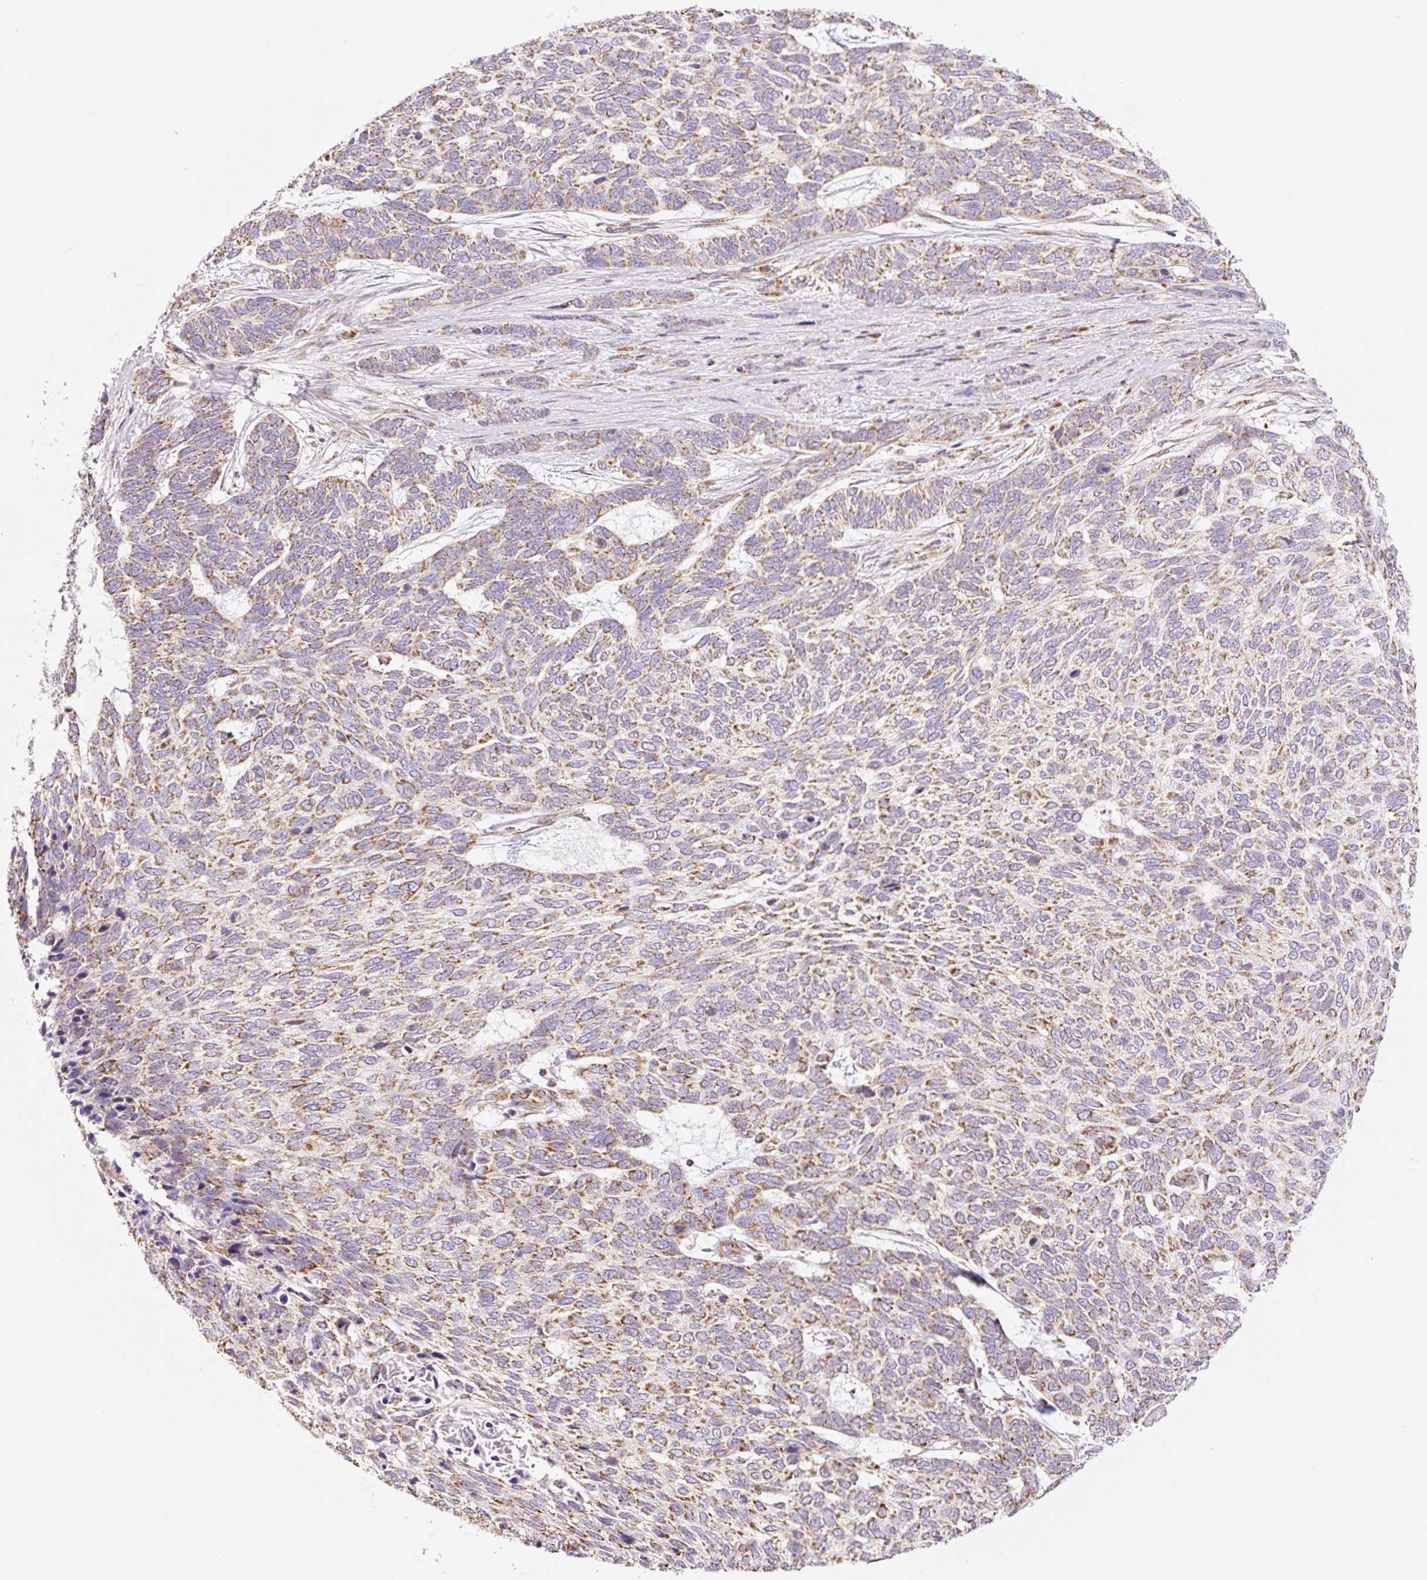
{"staining": {"intensity": "moderate", "quantity": ">75%", "location": "cytoplasmic/membranous"}, "tissue": "skin cancer", "cell_type": "Tumor cells", "image_type": "cancer", "snomed": [{"axis": "morphology", "description": "Basal cell carcinoma"}, {"axis": "topography", "description": "Skin"}], "caption": "This micrograph exhibits immunohistochemistry staining of human basal cell carcinoma (skin), with medium moderate cytoplasmic/membranous staining in about >75% of tumor cells.", "gene": "GOSR2", "patient": {"sex": "female", "age": 65}}